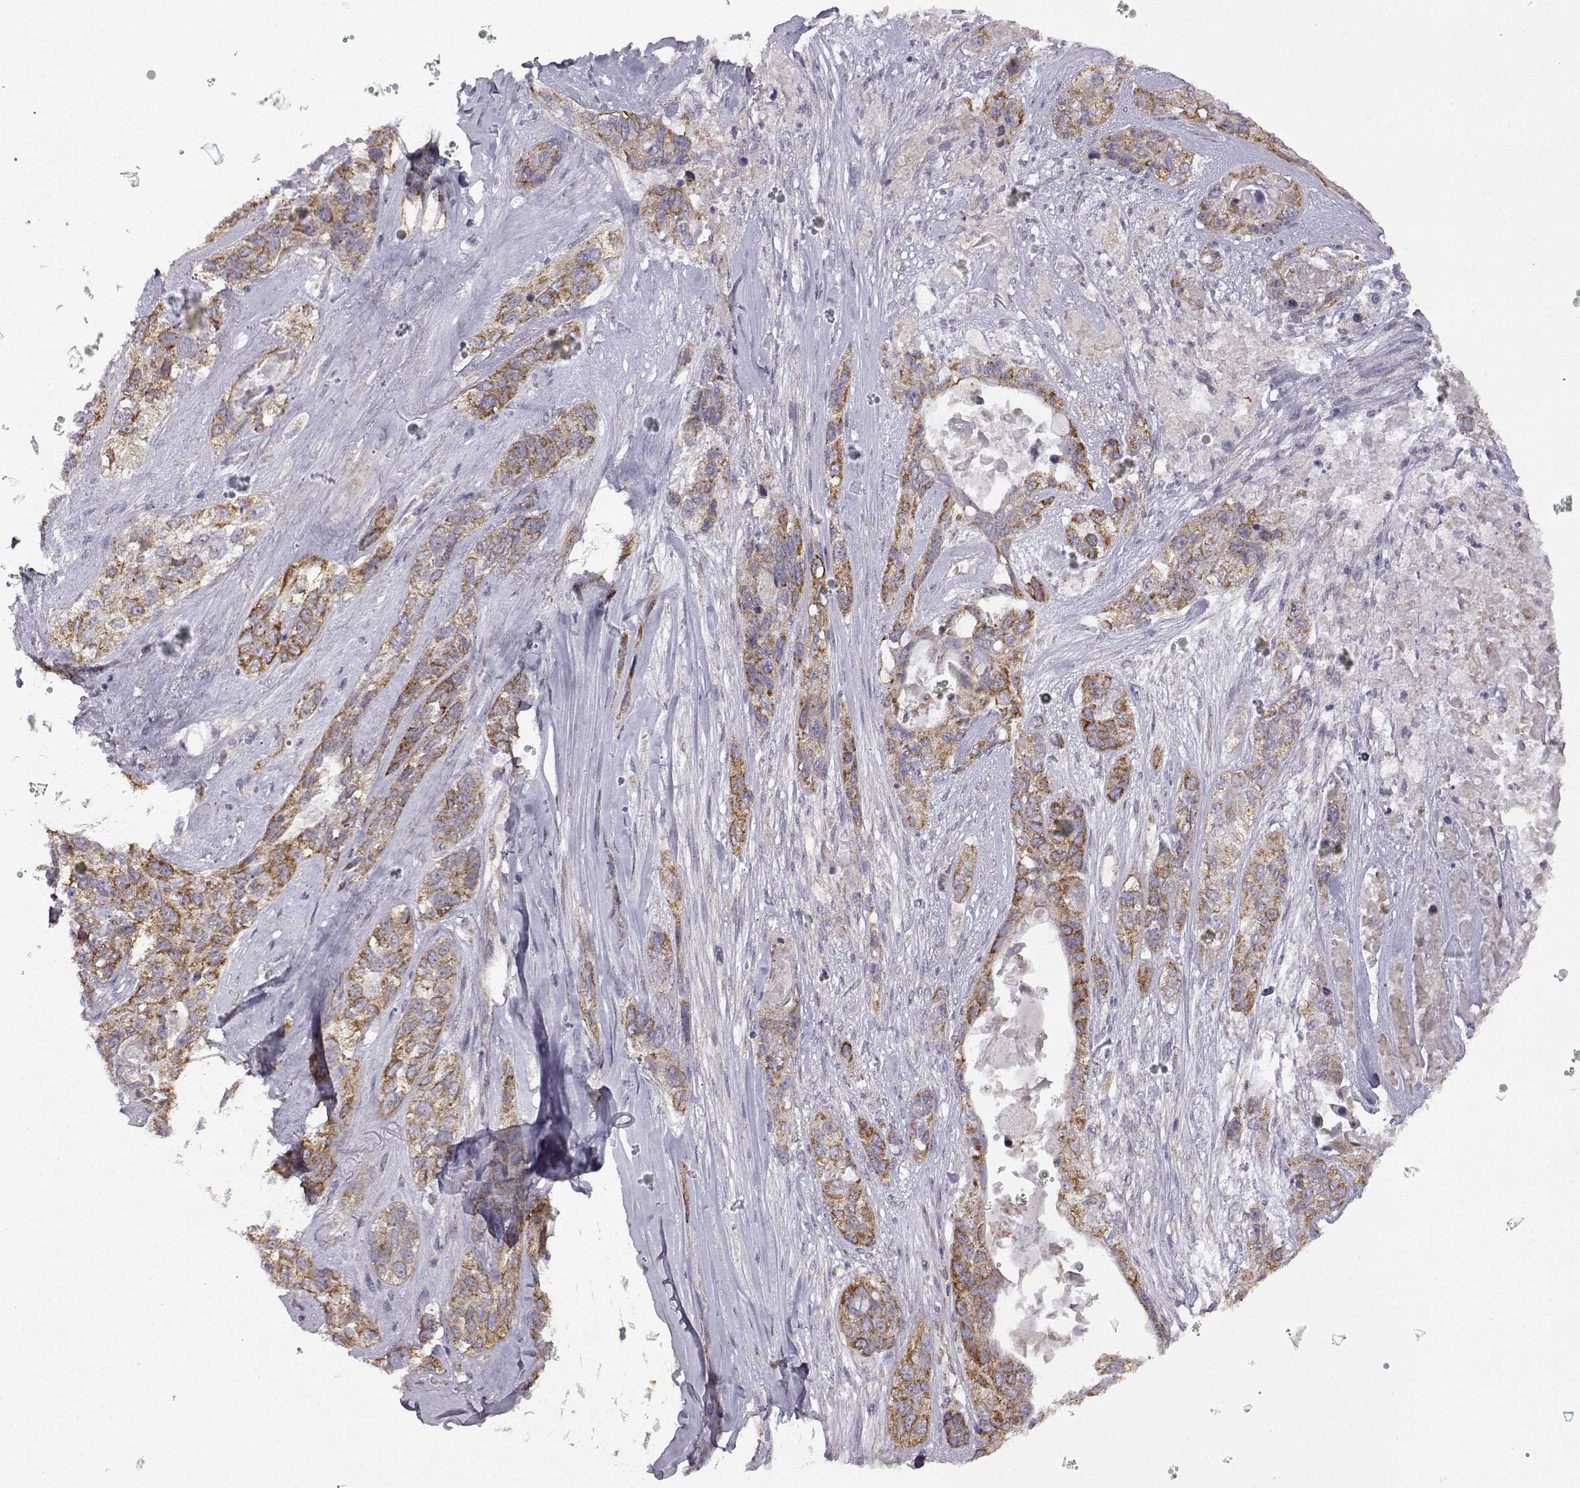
{"staining": {"intensity": "moderate", "quantity": "25%-75%", "location": "cytoplasmic/membranous"}, "tissue": "lung cancer", "cell_type": "Tumor cells", "image_type": "cancer", "snomed": [{"axis": "morphology", "description": "Squamous cell carcinoma, NOS"}, {"axis": "topography", "description": "Lung"}], "caption": "Immunohistochemical staining of human lung cancer (squamous cell carcinoma) displays moderate cytoplasmic/membranous protein positivity in approximately 25%-75% of tumor cells. The staining was performed using DAB to visualize the protein expression in brown, while the nuclei were stained in blue with hematoxylin (Magnification: 20x).", "gene": "DDC", "patient": {"sex": "female", "age": 70}}